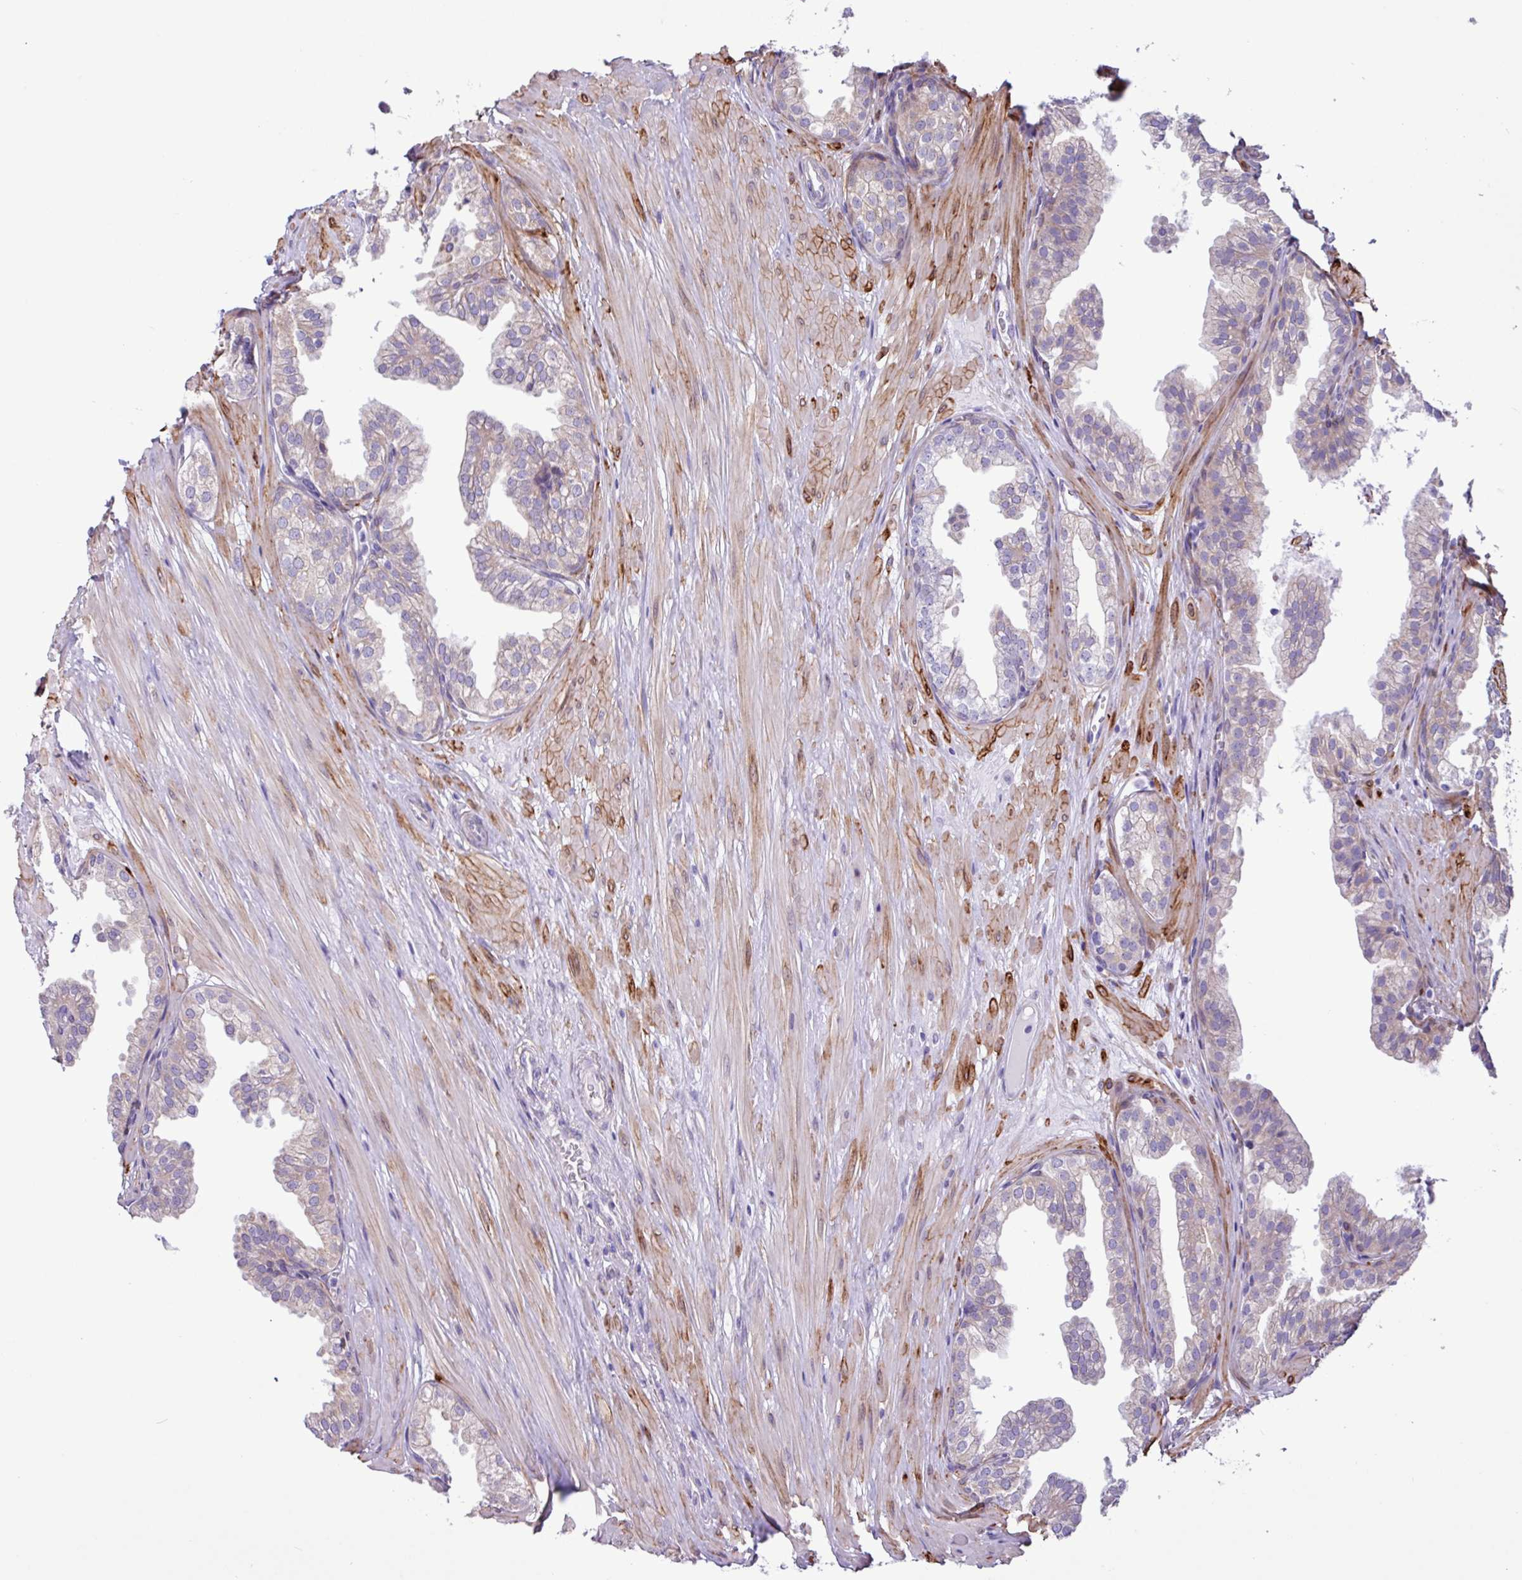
{"staining": {"intensity": "negative", "quantity": "none", "location": "none"}, "tissue": "prostate", "cell_type": "Glandular cells", "image_type": "normal", "snomed": [{"axis": "morphology", "description": "Normal tissue, NOS"}, {"axis": "topography", "description": "Prostate"}, {"axis": "topography", "description": "Peripheral nerve tissue"}], "caption": "This is an immunohistochemistry histopathology image of benign human prostate. There is no expression in glandular cells.", "gene": "SLC38A1", "patient": {"sex": "male", "age": 55}}